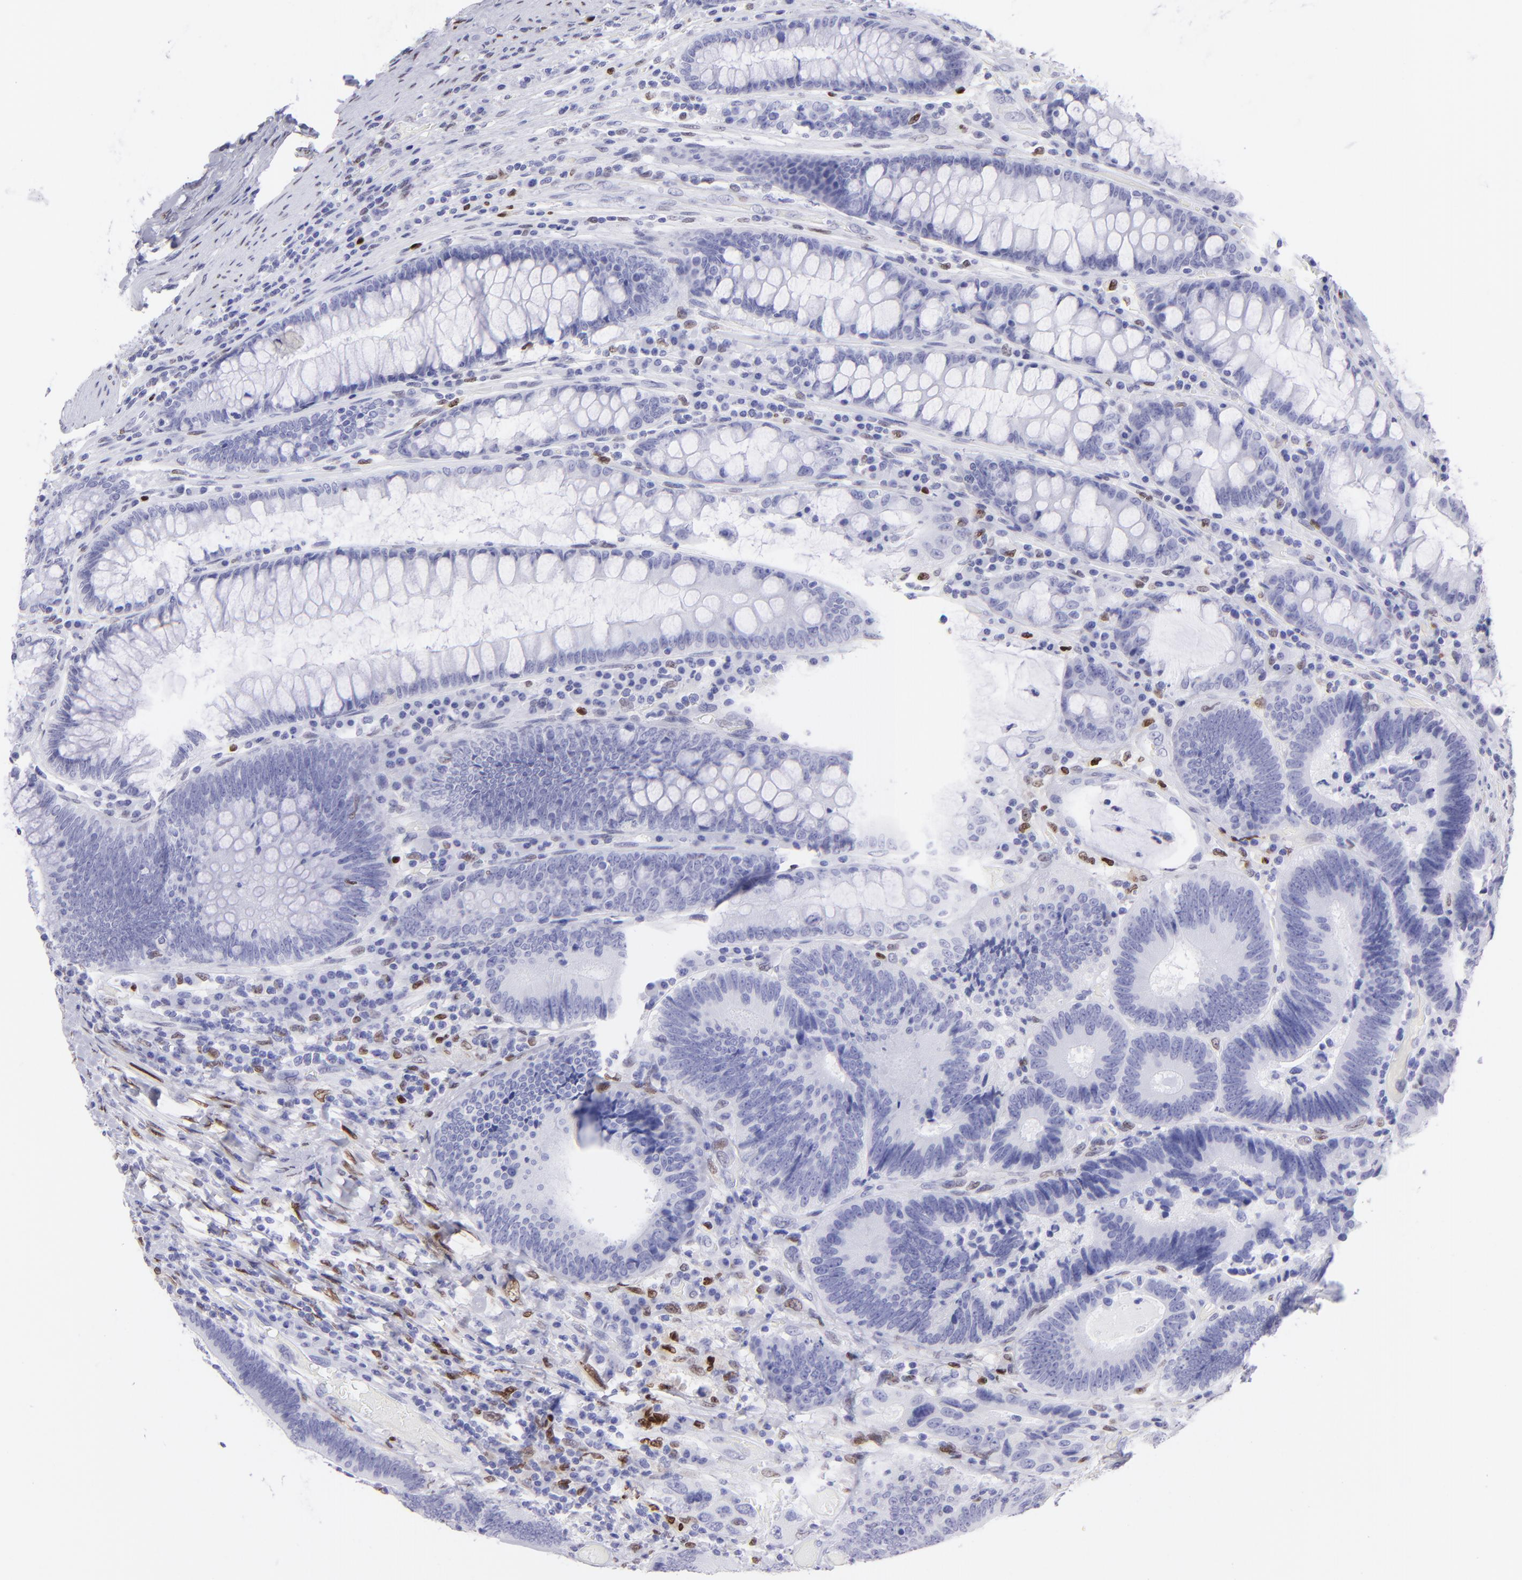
{"staining": {"intensity": "negative", "quantity": "none", "location": "none"}, "tissue": "colorectal cancer", "cell_type": "Tumor cells", "image_type": "cancer", "snomed": [{"axis": "morphology", "description": "Normal tissue, NOS"}, {"axis": "morphology", "description": "Adenocarcinoma, NOS"}, {"axis": "topography", "description": "Colon"}], "caption": "DAB (3,3'-diaminobenzidine) immunohistochemical staining of human adenocarcinoma (colorectal) demonstrates no significant expression in tumor cells.", "gene": "MITF", "patient": {"sex": "female", "age": 78}}